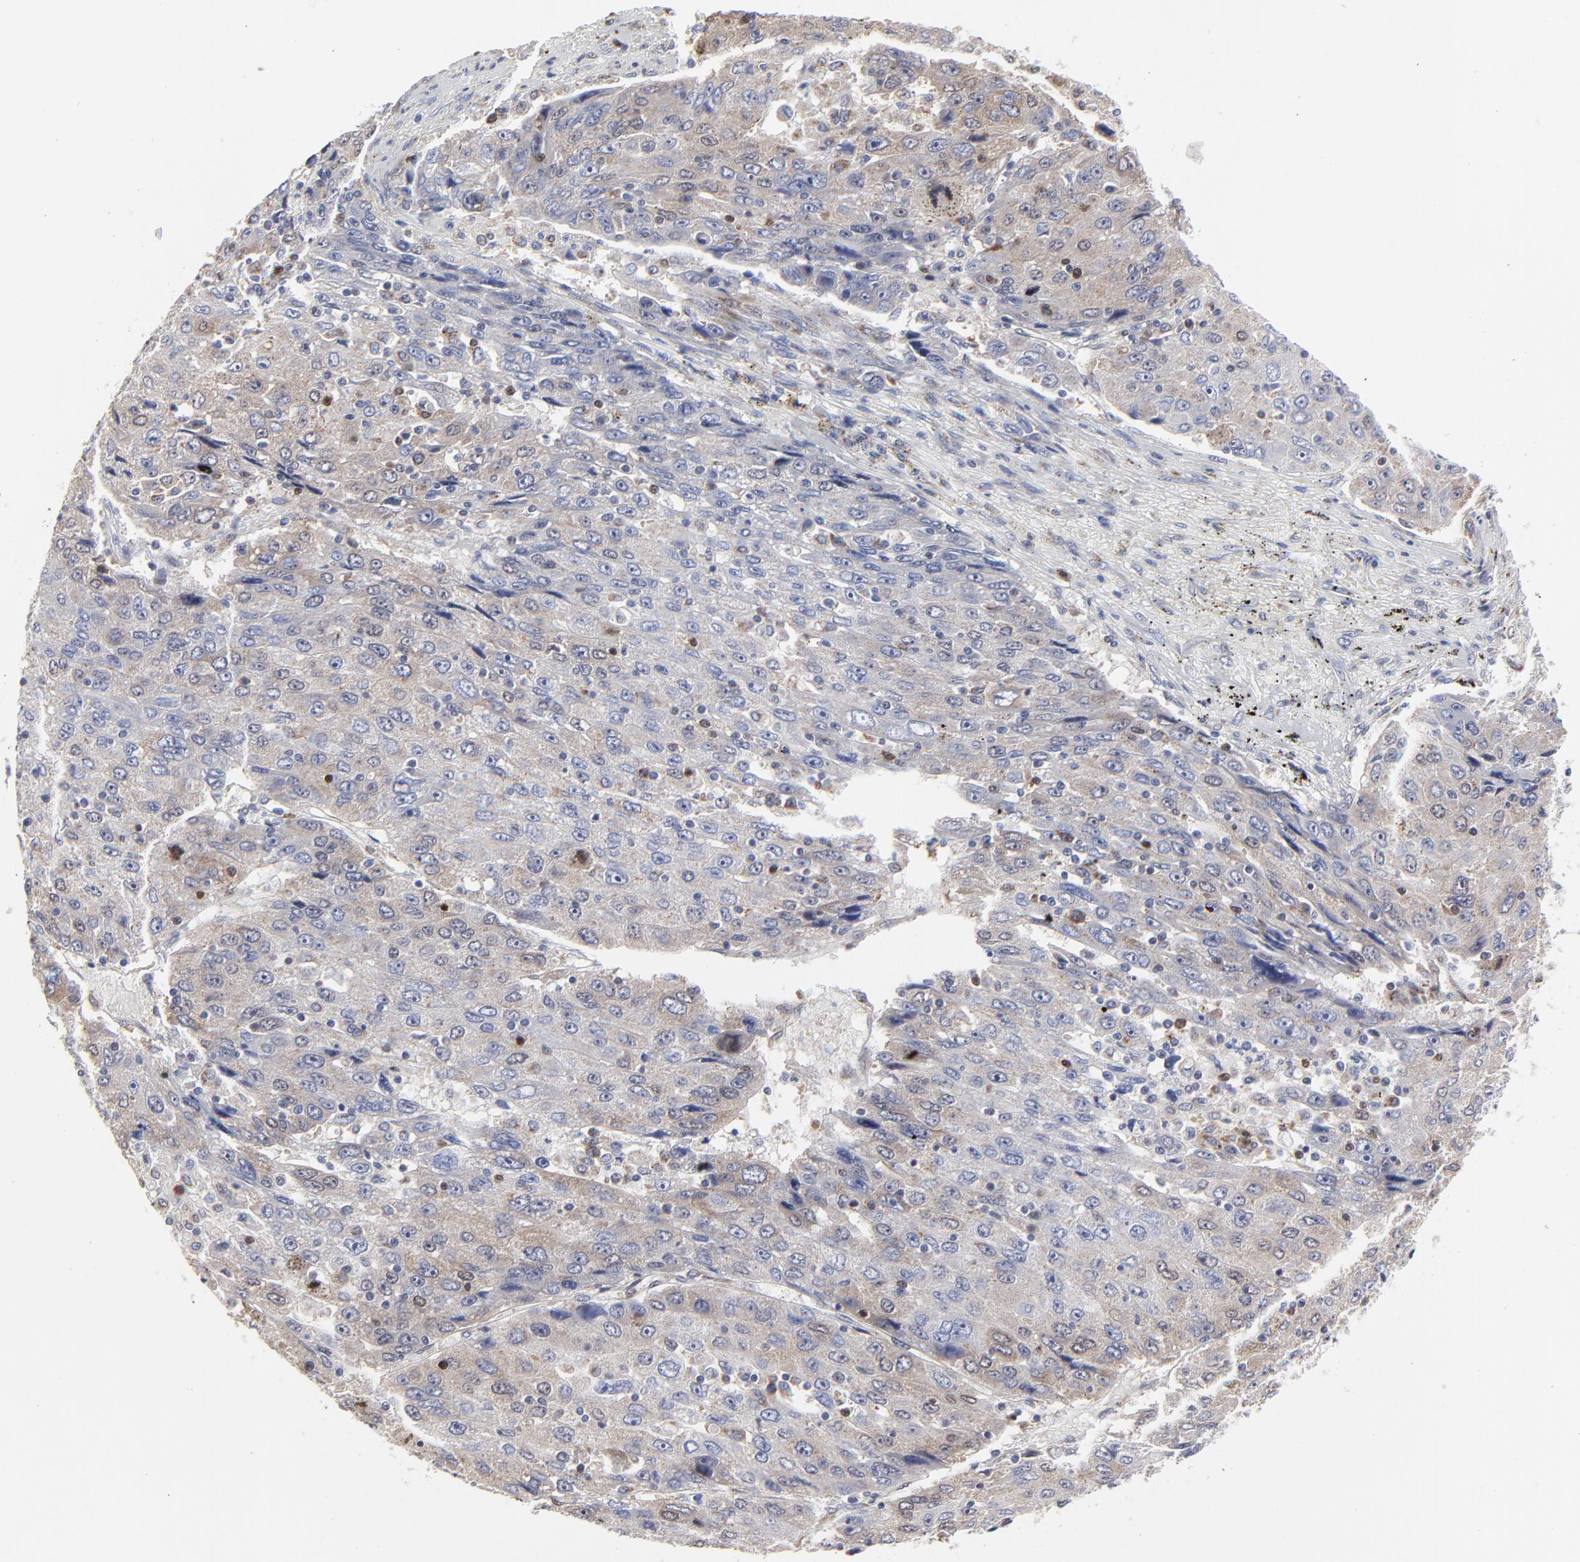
{"staining": {"intensity": "negative", "quantity": "none", "location": "none"}, "tissue": "liver cancer", "cell_type": "Tumor cells", "image_type": "cancer", "snomed": [{"axis": "morphology", "description": "Carcinoma, Hepatocellular, NOS"}, {"axis": "topography", "description": "Liver"}], "caption": "Liver hepatocellular carcinoma was stained to show a protein in brown. There is no significant staining in tumor cells. (DAB (3,3'-diaminobenzidine) IHC visualized using brightfield microscopy, high magnification).", "gene": "NCAPH", "patient": {"sex": "male", "age": 49}}